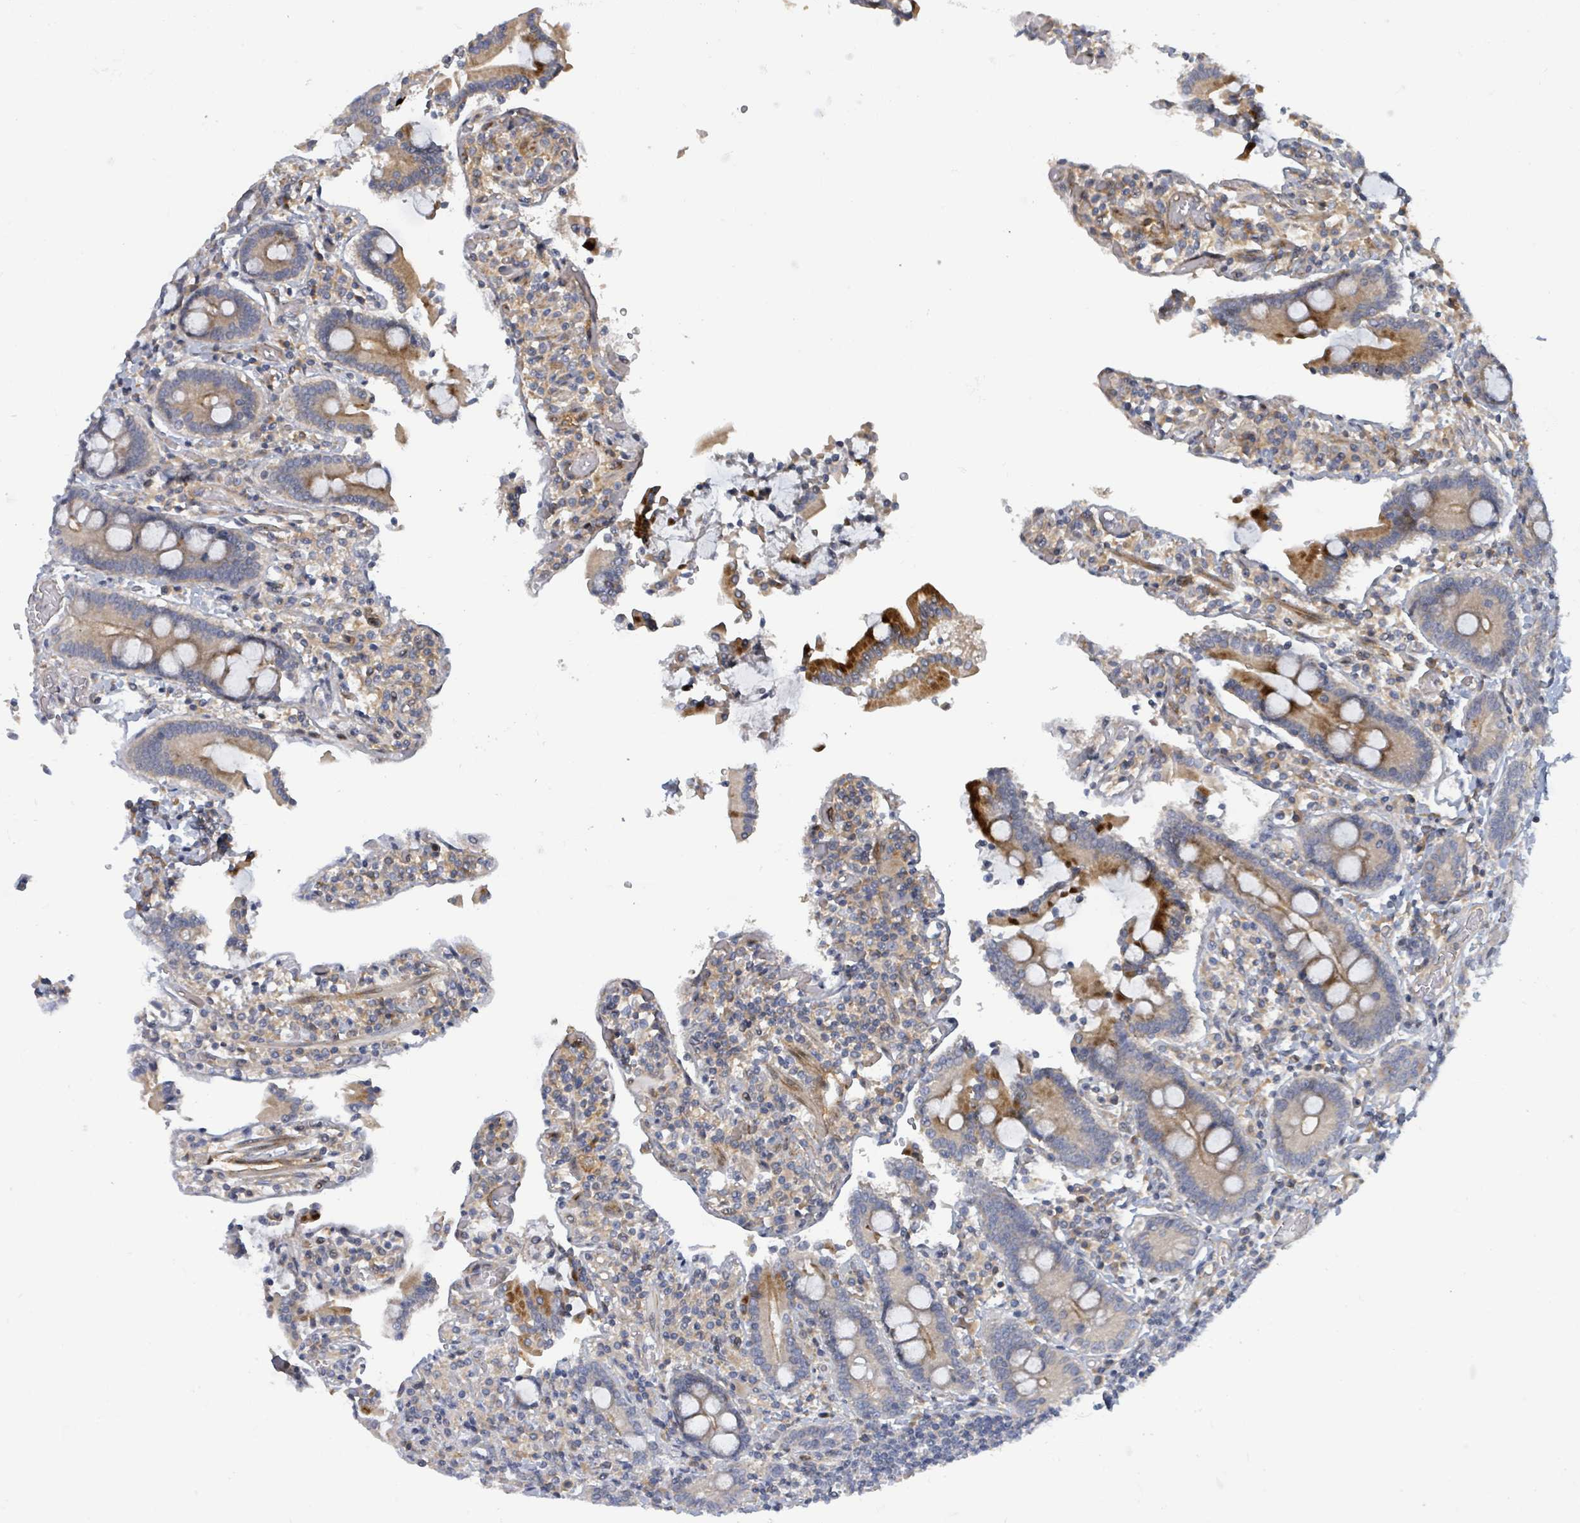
{"staining": {"intensity": "strong", "quantity": "25%-75%", "location": "cytoplasmic/membranous"}, "tissue": "duodenum", "cell_type": "Glandular cells", "image_type": "normal", "snomed": [{"axis": "morphology", "description": "Normal tissue, NOS"}, {"axis": "topography", "description": "Duodenum"}], "caption": "Immunohistochemistry (DAB (3,3'-diaminobenzidine)) staining of normal duodenum displays strong cytoplasmic/membranous protein staining in approximately 25%-75% of glandular cells. (IHC, brightfield microscopy, high magnification).", "gene": "CFAP210", "patient": {"sex": "male", "age": 55}}